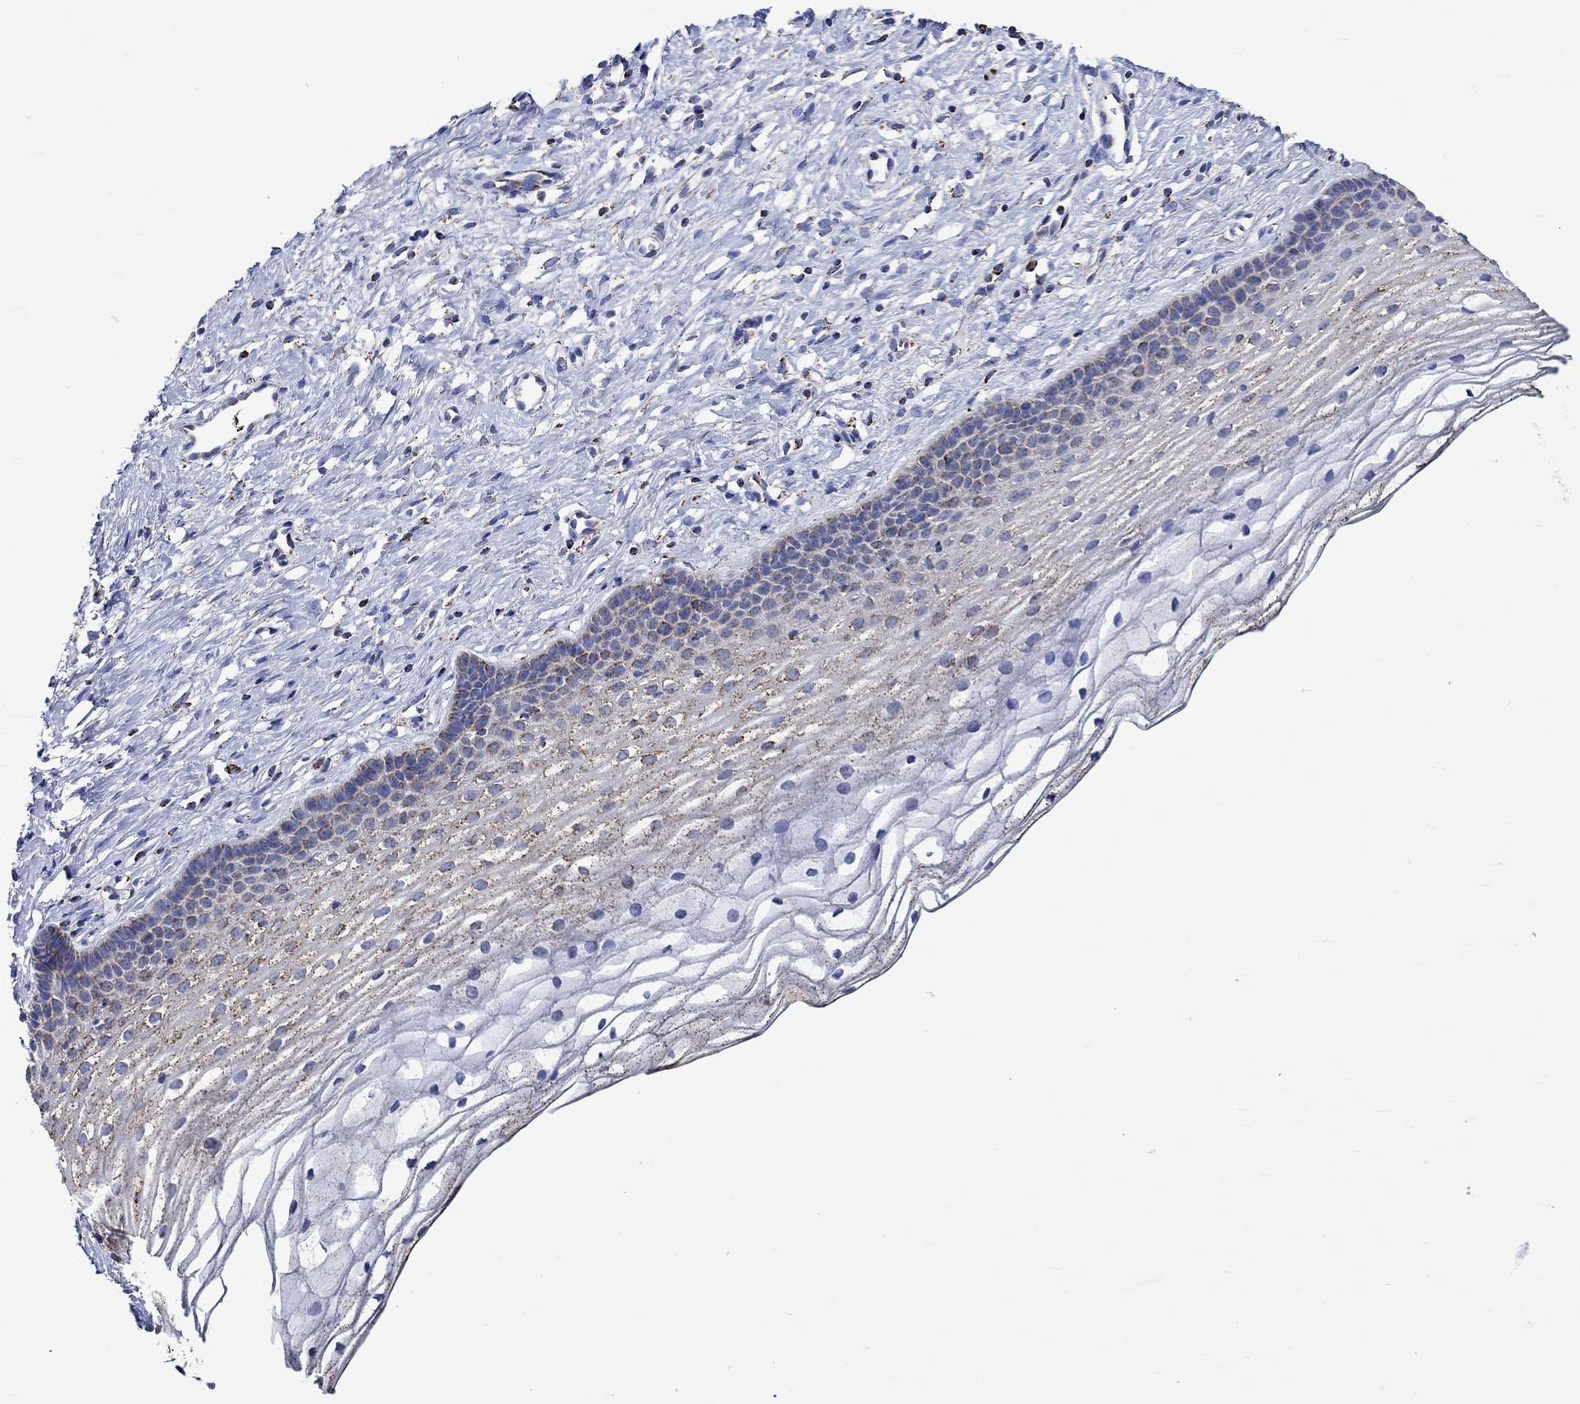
{"staining": {"intensity": "moderate", "quantity": "<25%", "location": "cytoplasmic/membranous"}, "tissue": "cervix", "cell_type": "Squamous epithelial cells", "image_type": "normal", "snomed": [{"axis": "morphology", "description": "Normal tissue, NOS"}, {"axis": "topography", "description": "Cervix"}], "caption": "A micrograph of human cervix stained for a protein exhibits moderate cytoplasmic/membranous brown staining in squamous epithelial cells. The staining was performed using DAB, with brown indicating positive protein expression. Nuclei are stained blue with hematoxylin.", "gene": "RCE1", "patient": {"sex": "female", "age": 39}}